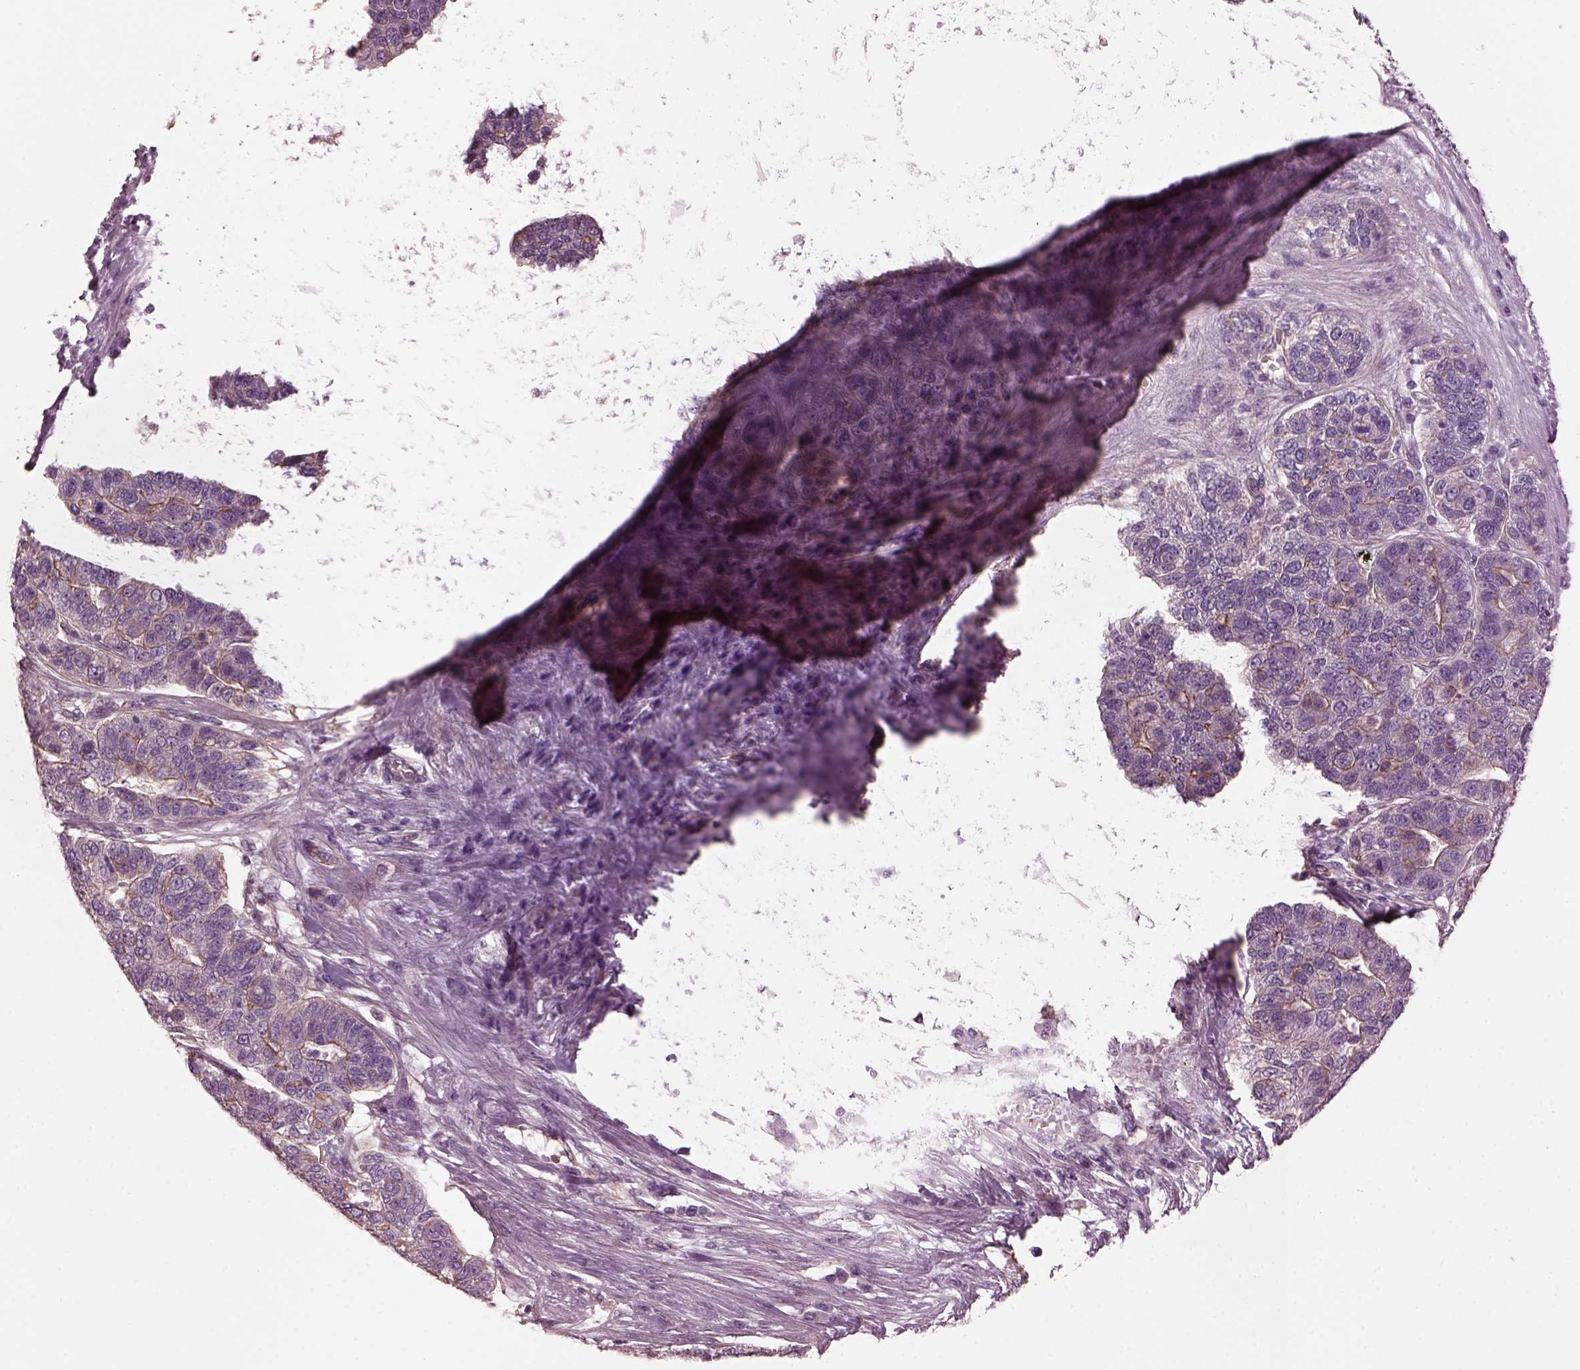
{"staining": {"intensity": "moderate", "quantity": "<25%", "location": "cytoplasmic/membranous"}, "tissue": "pancreatic cancer", "cell_type": "Tumor cells", "image_type": "cancer", "snomed": [{"axis": "morphology", "description": "Adenocarcinoma, NOS"}, {"axis": "topography", "description": "Pancreas"}], "caption": "Human adenocarcinoma (pancreatic) stained with a brown dye demonstrates moderate cytoplasmic/membranous positive positivity in approximately <25% of tumor cells.", "gene": "ODAD1", "patient": {"sex": "female", "age": 61}}